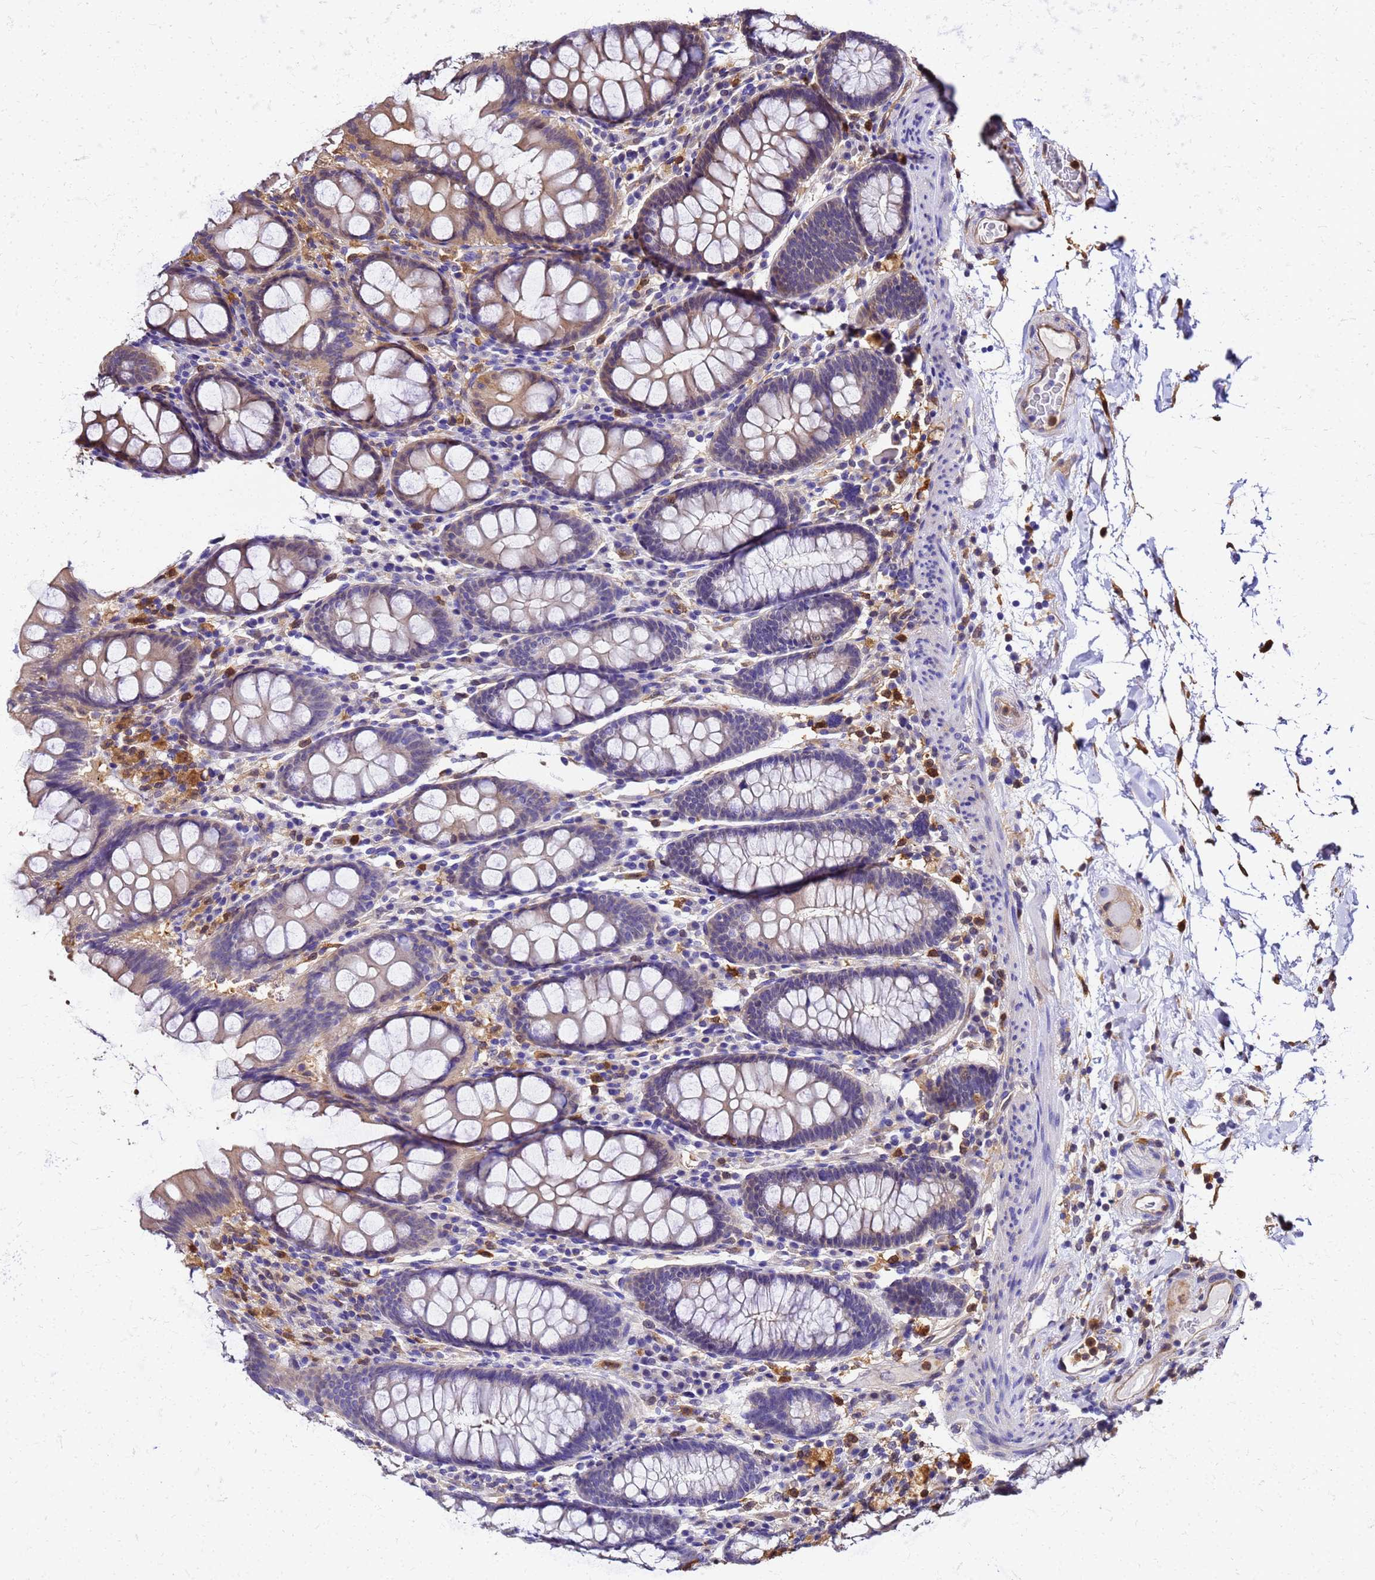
{"staining": {"intensity": "moderate", "quantity": "25%-75%", "location": "cytoplasmic/membranous"}, "tissue": "colon", "cell_type": "Endothelial cells", "image_type": "normal", "snomed": [{"axis": "morphology", "description": "Normal tissue, NOS"}, {"axis": "topography", "description": "Colon"}], "caption": "Protein staining shows moderate cytoplasmic/membranous staining in about 25%-75% of endothelial cells in normal colon. (Brightfield microscopy of DAB IHC at high magnification).", "gene": "S100A11", "patient": {"sex": "female", "age": 79}}